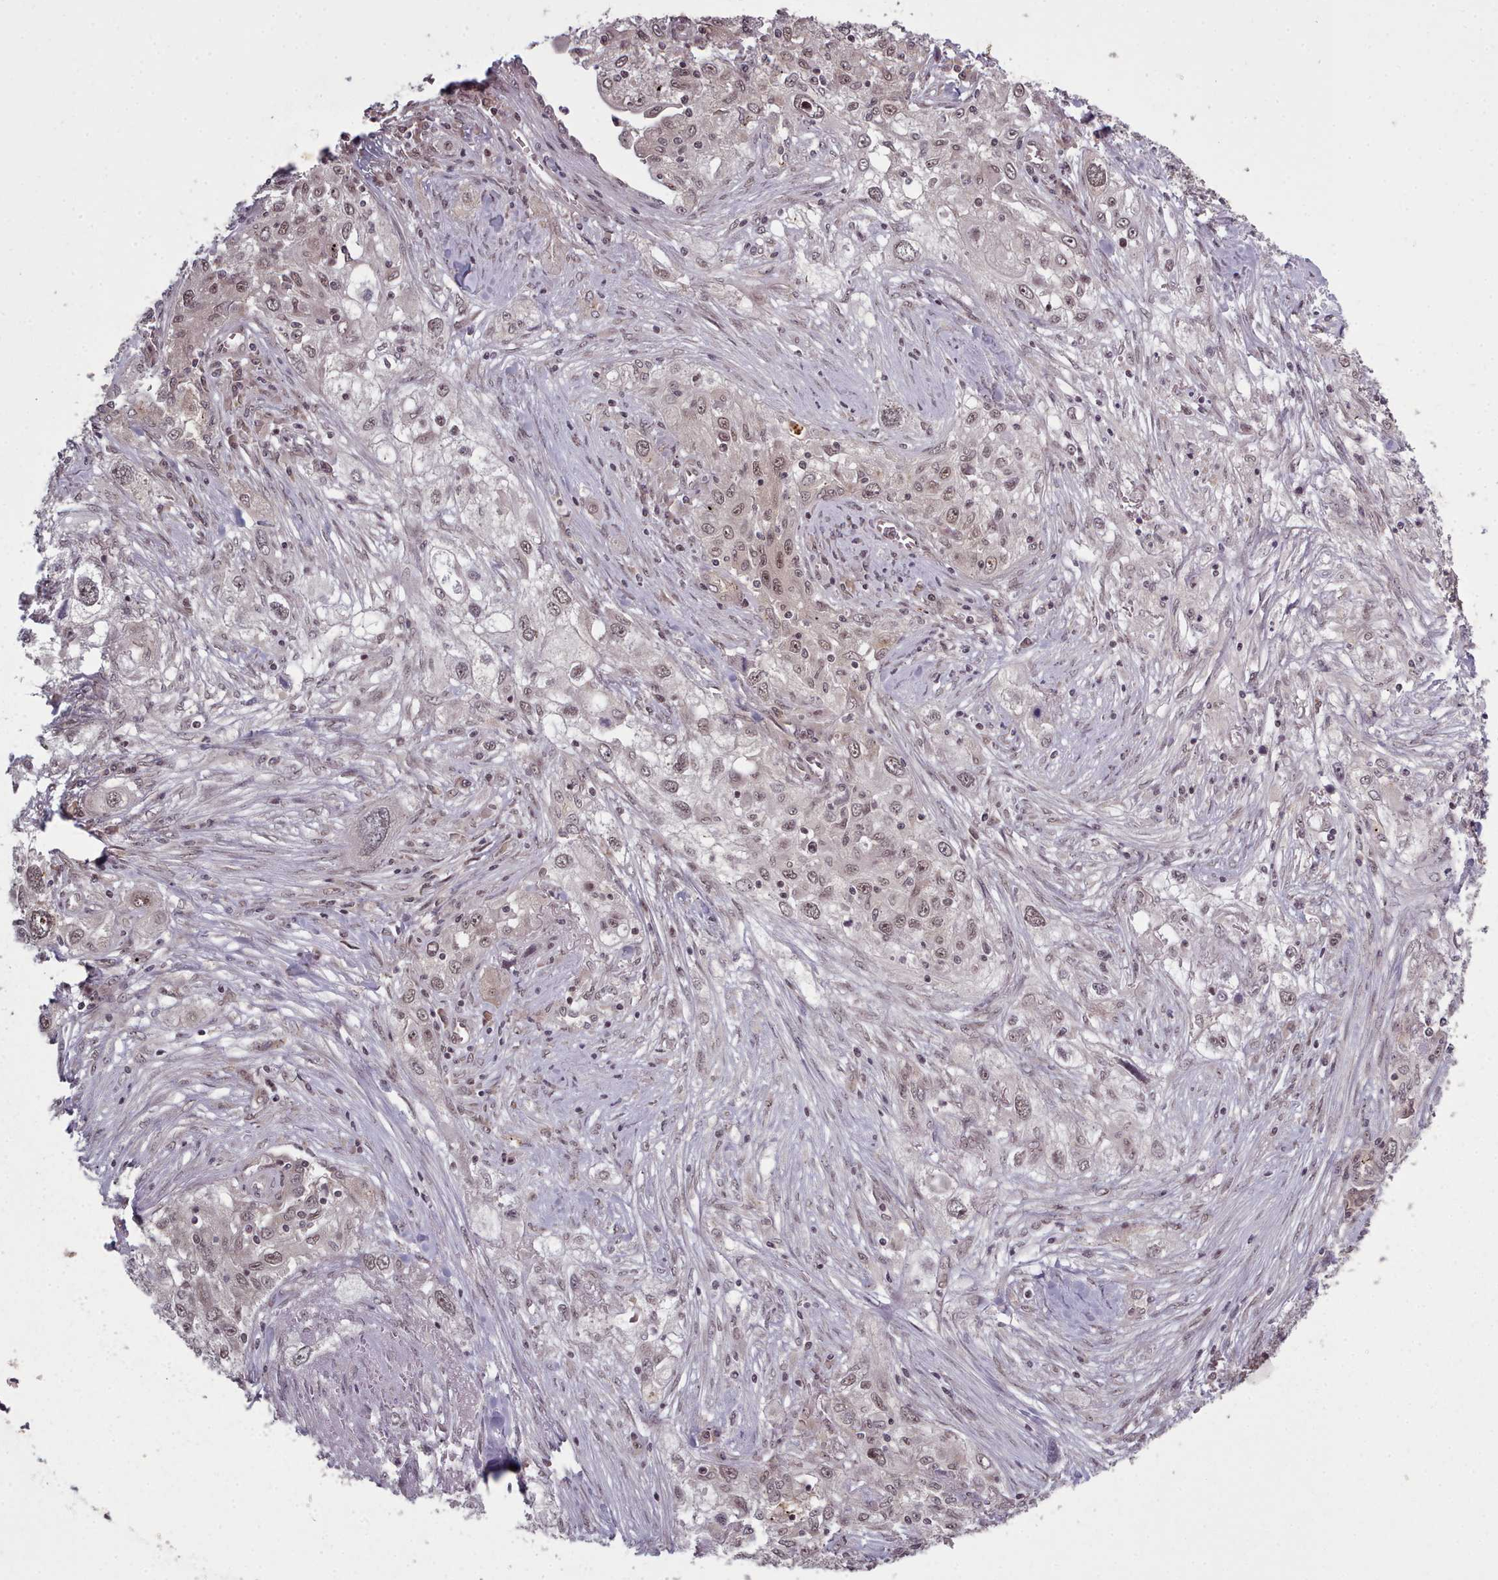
{"staining": {"intensity": "weak", "quantity": "25%-75%", "location": "nuclear"}, "tissue": "lung cancer", "cell_type": "Tumor cells", "image_type": "cancer", "snomed": [{"axis": "morphology", "description": "Squamous cell carcinoma, NOS"}, {"axis": "topography", "description": "Lung"}], "caption": "A micrograph showing weak nuclear expression in about 25%-75% of tumor cells in lung cancer (squamous cell carcinoma), as visualized by brown immunohistochemical staining.", "gene": "DHX8", "patient": {"sex": "female", "age": 69}}